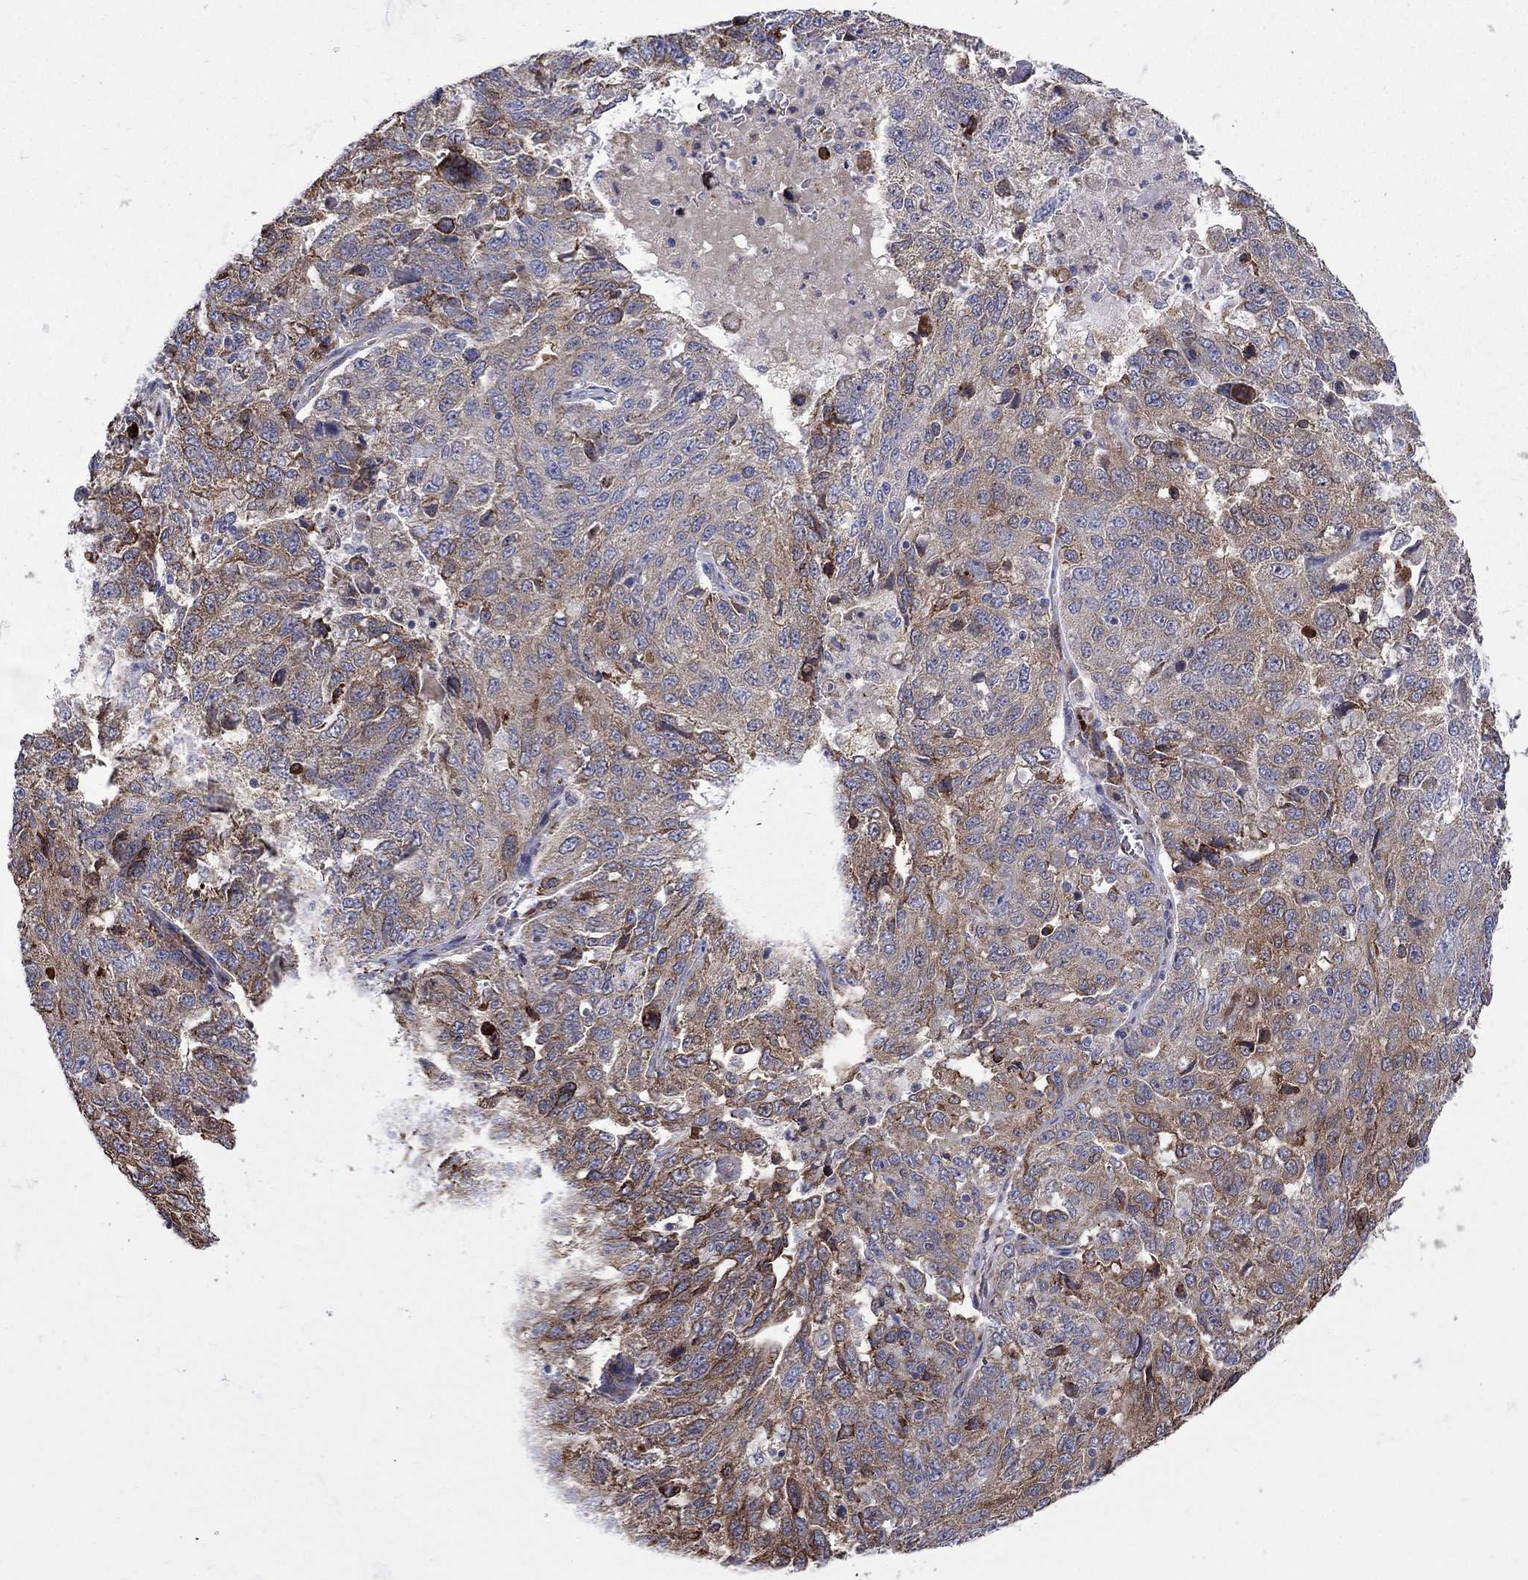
{"staining": {"intensity": "moderate", "quantity": "25%-75%", "location": "cytoplasmic/membranous"}, "tissue": "ovarian cancer", "cell_type": "Tumor cells", "image_type": "cancer", "snomed": [{"axis": "morphology", "description": "Cystadenocarcinoma, serous, NOS"}, {"axis": "topography", "description": "Ovary"}], "caption": "IHC photomicrograph of human ovarian cancer (serous cystadenocarcinoma) stained for a protein (brown), which reveals medium levels of moderate cytoplasmic/membranous staining in approximately 25%-75% of tumor cells.", "gene": "ASNS", "patient": {"sex": "female", "age": 71}}